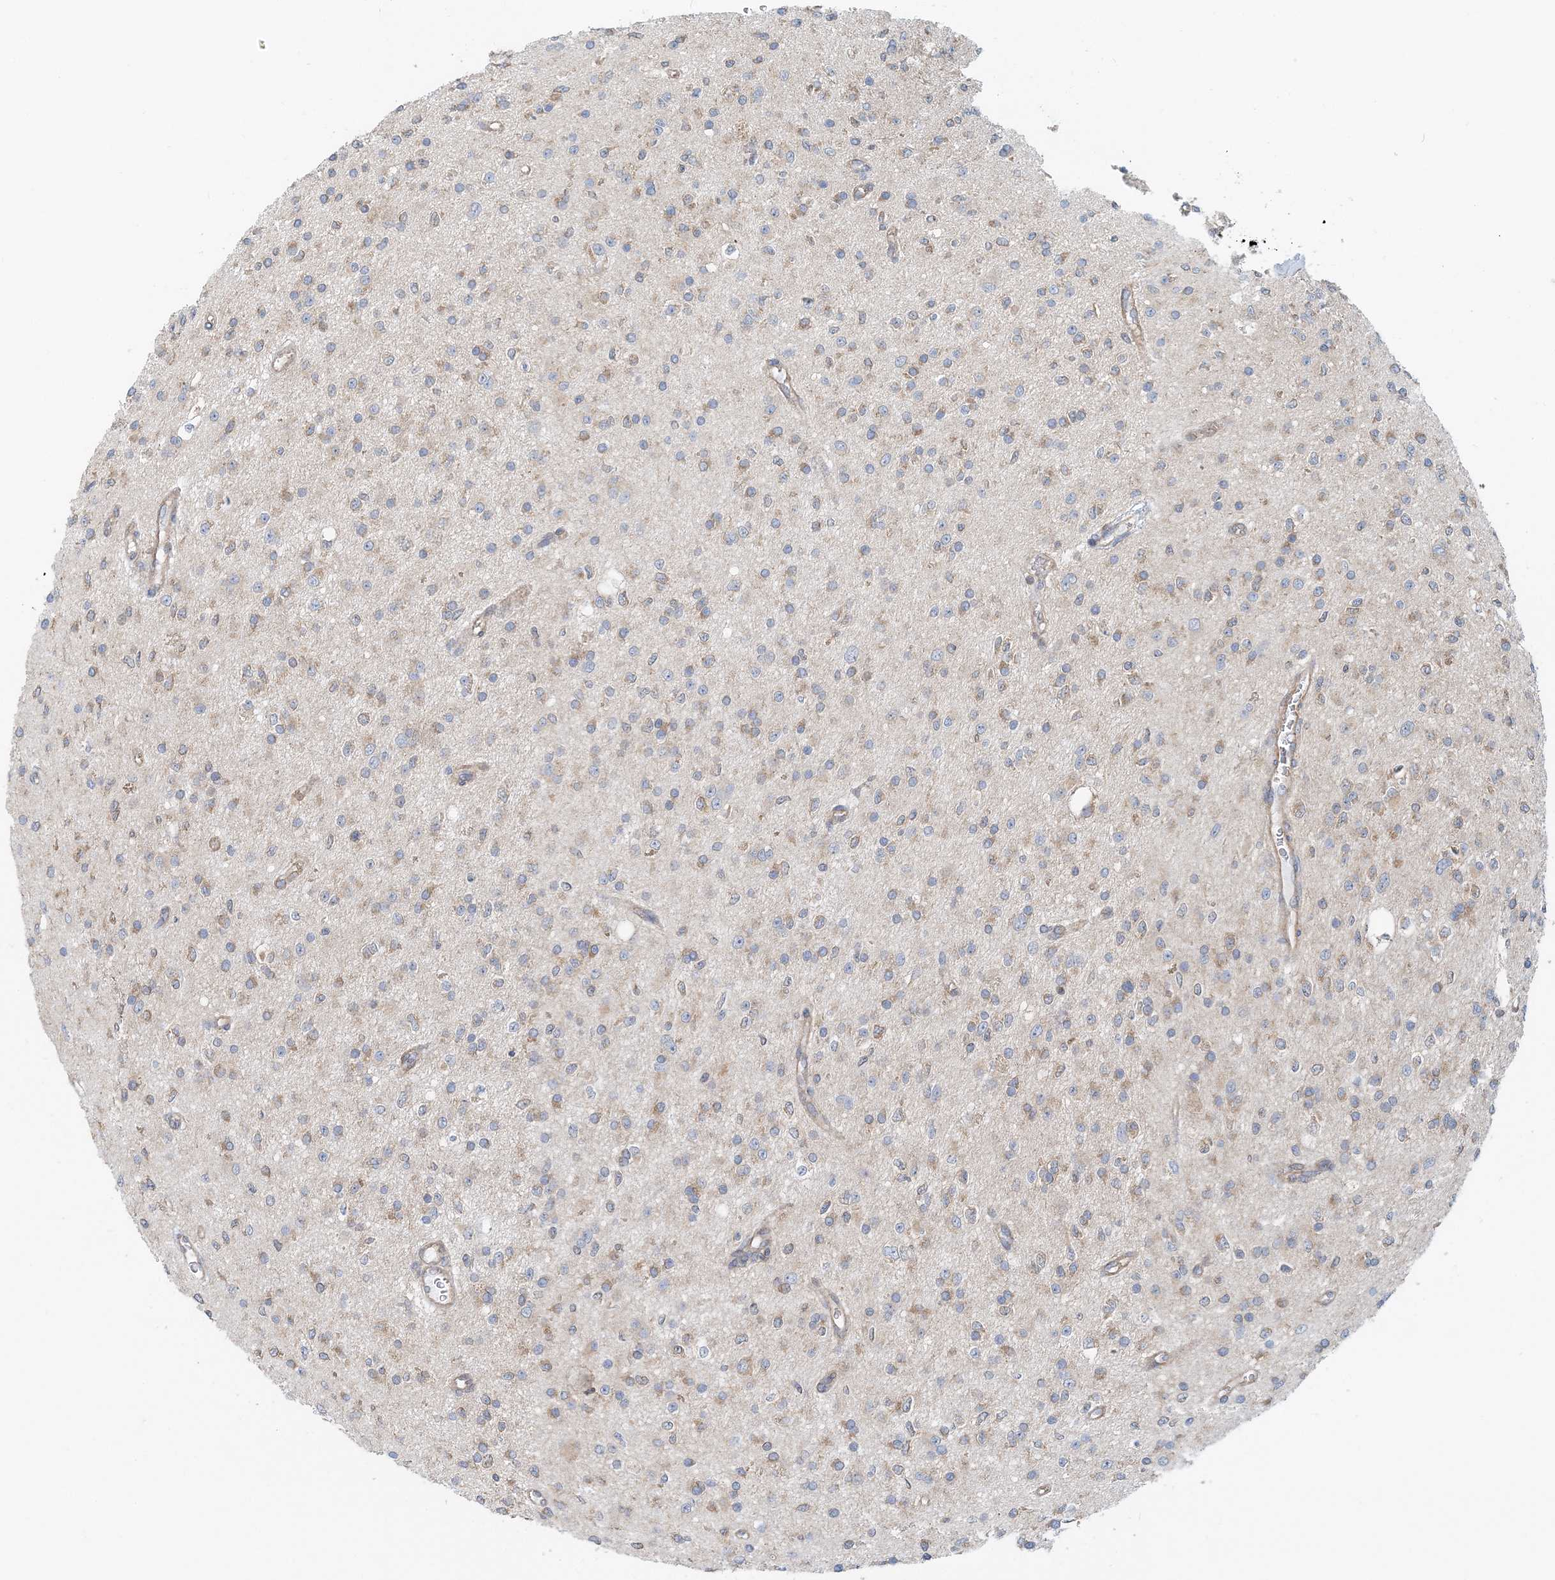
{"staining": {"intensity": "weak", "quantity": "<25%", "location": "cytoplasmic/membranous"}, "tissue": "glioma", "cell_type": "Tumor cells", "image_type": "cancer", "snomed": [{"axis": "morphology", "description": "Glioma, malignant, High grade"}, {"axis": "topography", "description": "Brain"}], "caption": "Immunohistochemical staining of glioma shows no significant staining in tumor cells.", "gene": "MOB4", "patient": {"sex": "male", "age": 34}}